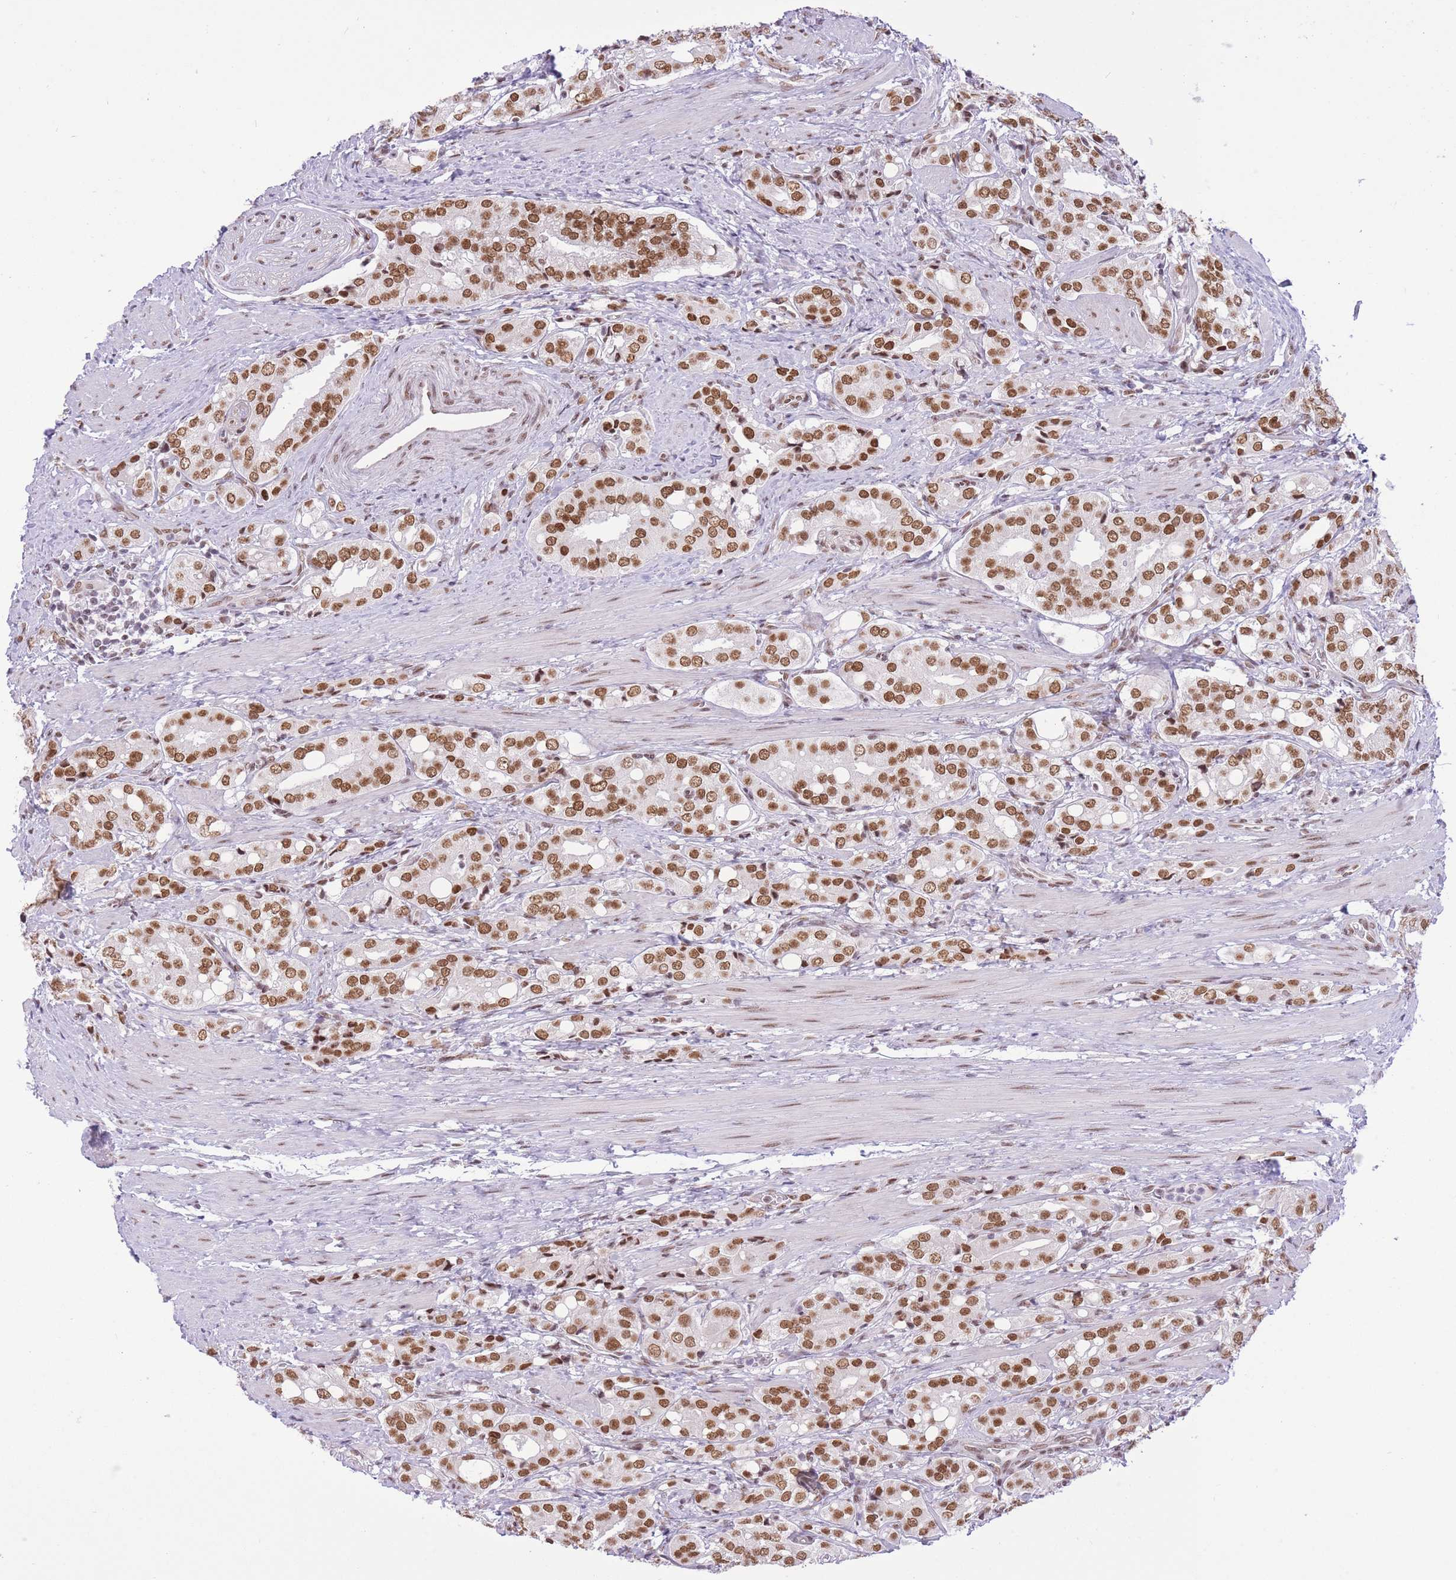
{"staining": {"intensity": "moderate", "quantity": ">75%", "location": "nuclear"}, "tissue": "prostate cancer", "cell_type": "Tumor cells", "image_type": "cancer", "snomed": [{"axis": "morphology", "description": "Adenocarcinoma, High grade"}, {"axis": "topography", "description": "Prostate"}], "caption": "High-grade adenocarcinoma (prostate) stained with IHC displays moderate nuclear expression in approximately >75% of tumor cells.", "gene": "ZBED5", "patient": {"sex": "male", "age": 71}}